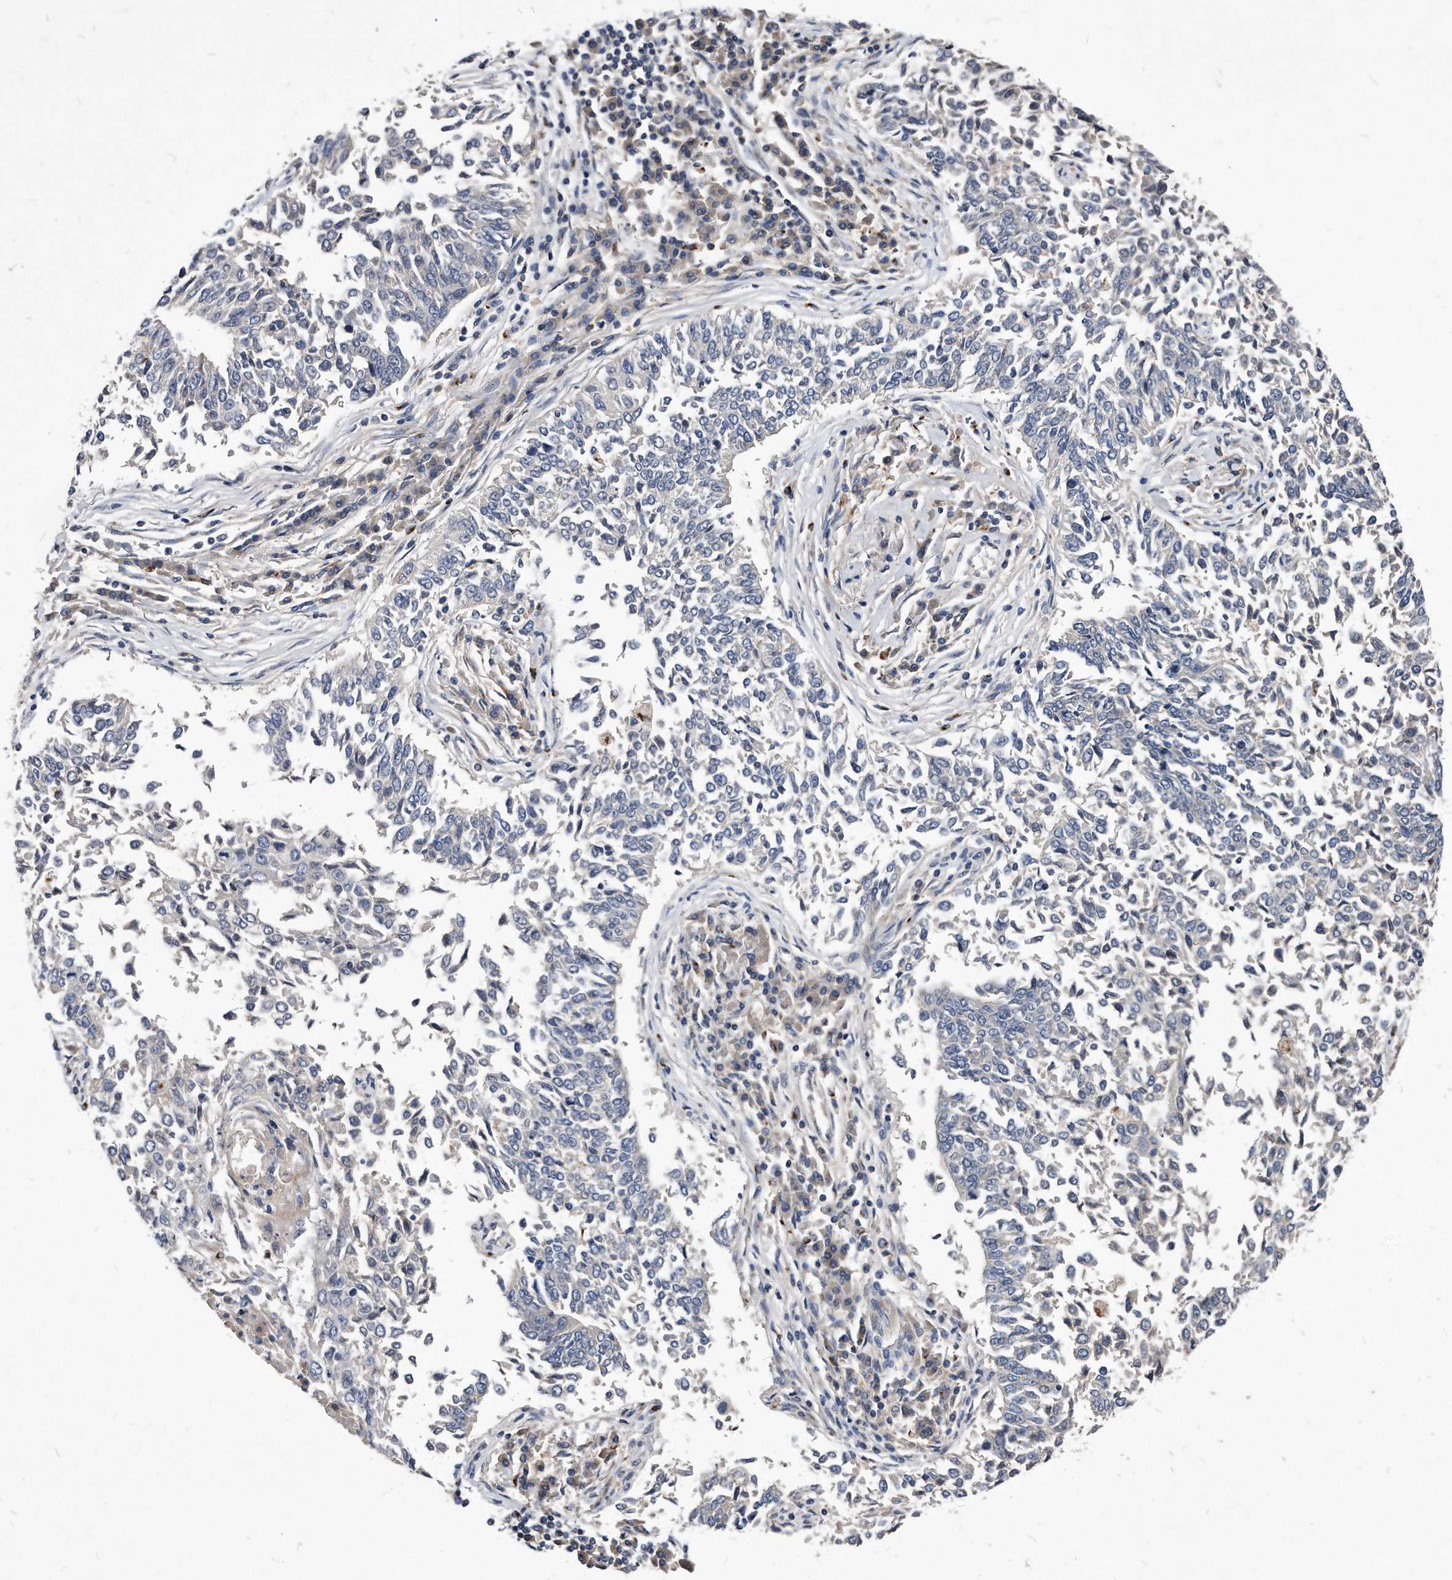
{"staining": {"intensity": "negative", "quantity": "none", "location": "none"}, "tissue": "lung cancer", "cell_type": "Tumor cells", "image_type": "cancer", "snomed": [{"axis": "morphology", "description": "Normal tissue, NOS"}, {"axis": "morphology", "description": "Squamous cell carcinoma, NOS"}, {"axis": "topography", "description": "Cartilage tissue"}, {"axis": "topography", "description": "Bronchus"}, {"axis": "topography", "description": "Lung"}, {"axis": "topography", "description": "Peripheral nerve tissue"}], "caption": "A micrograph of human squamous cell carcinoma (lung) is negative for staining in tumor cells.", "gene": "MGAT4A", "patient": {"sex": "female", "age": 49}}